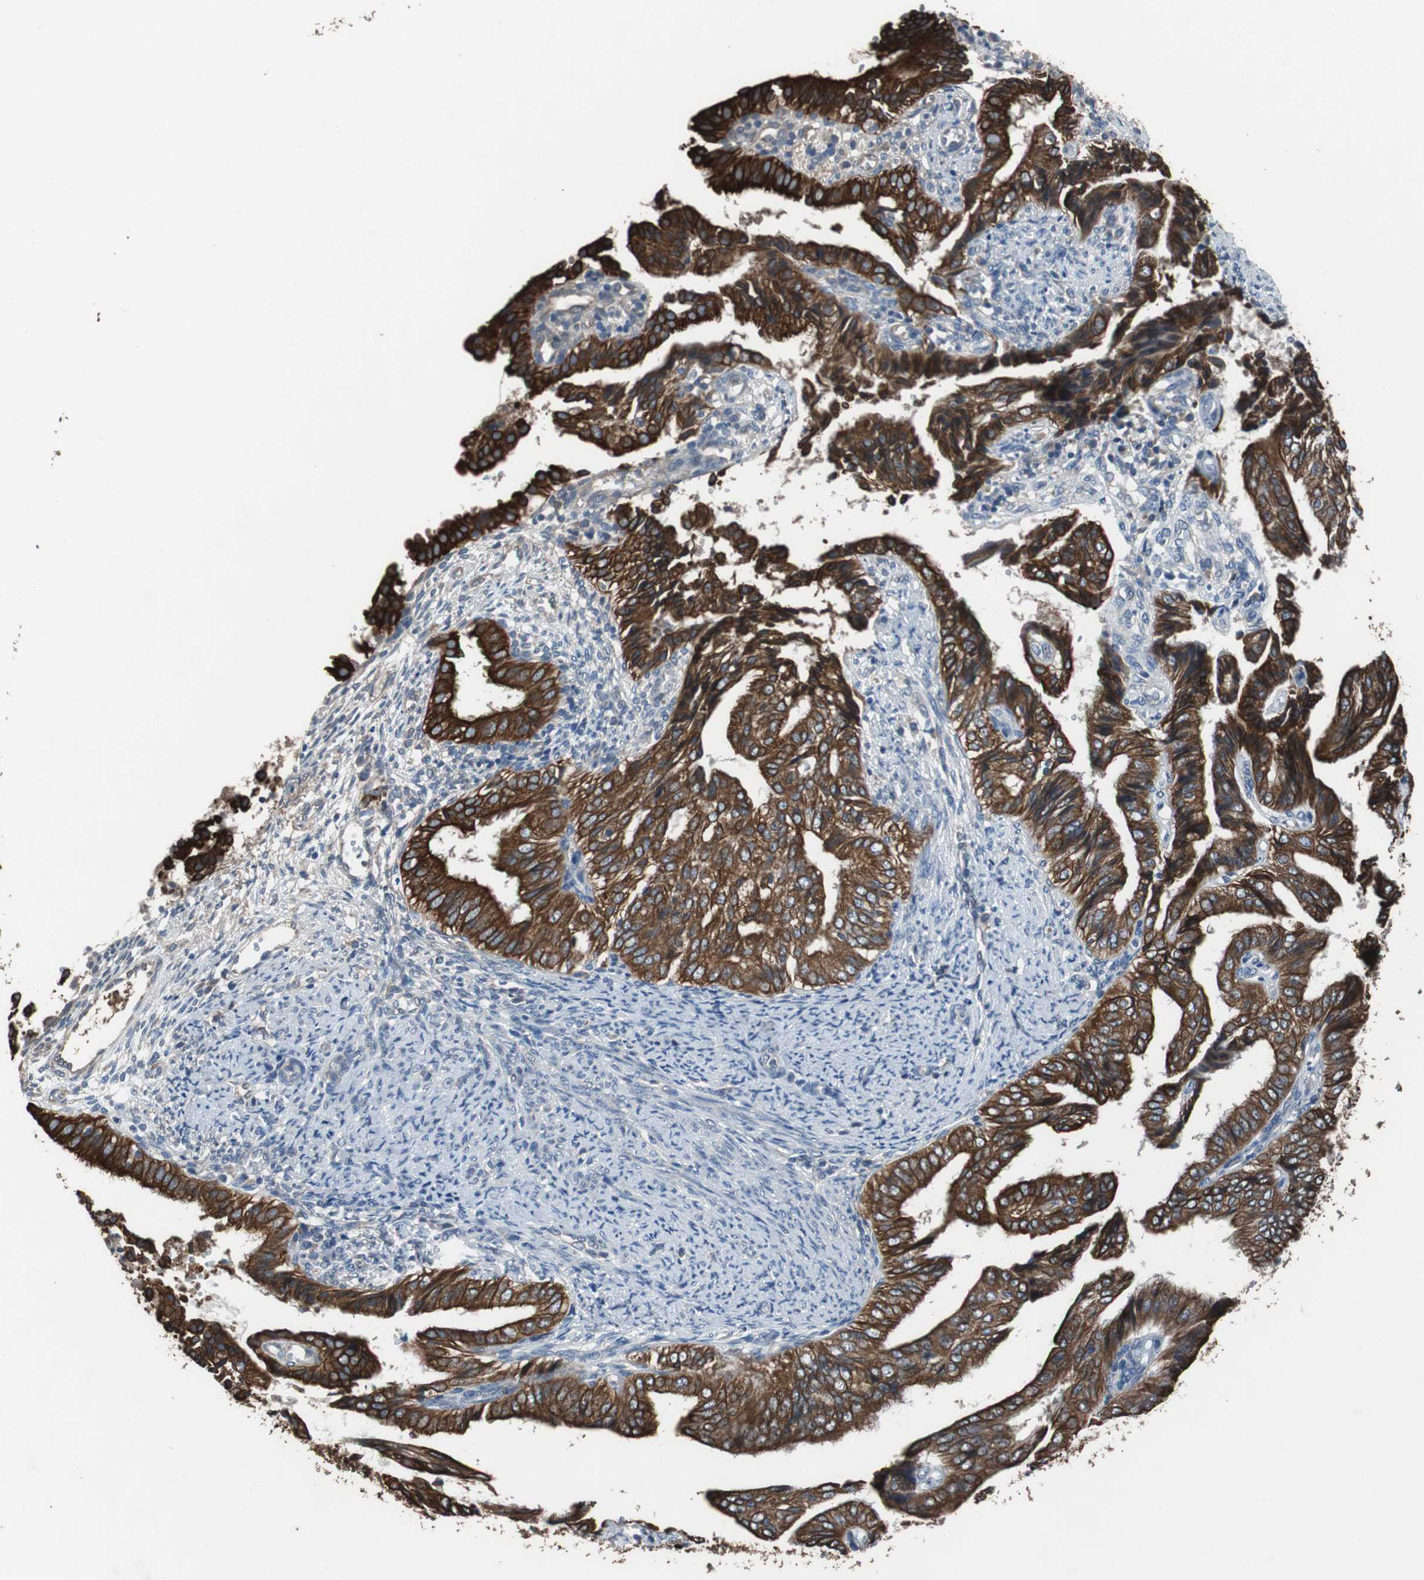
{"staining": {"intensity": "strong", "quantity": ">75%", "location": "cytoplasmic/membranous"}, "tissue": "endometrial cancer", "cell_type": "Tumor cells", "image_type": "cancer", "snomed": [{"axis": "morphology", "description": "Adenocarcinoma, NOS"}, {"axis": "topography", "description": "Endometrium"}], "caption": "Immunohistochemistry (IHC) histopathology image of human endometrial cancer stained for a protein (brown), which reveals high levels of strong cytoplasmic/membranous expression in approximately >75% of tumor cells.", "gene": "USP10", "patient": {"sex": "female", "age": 58}}